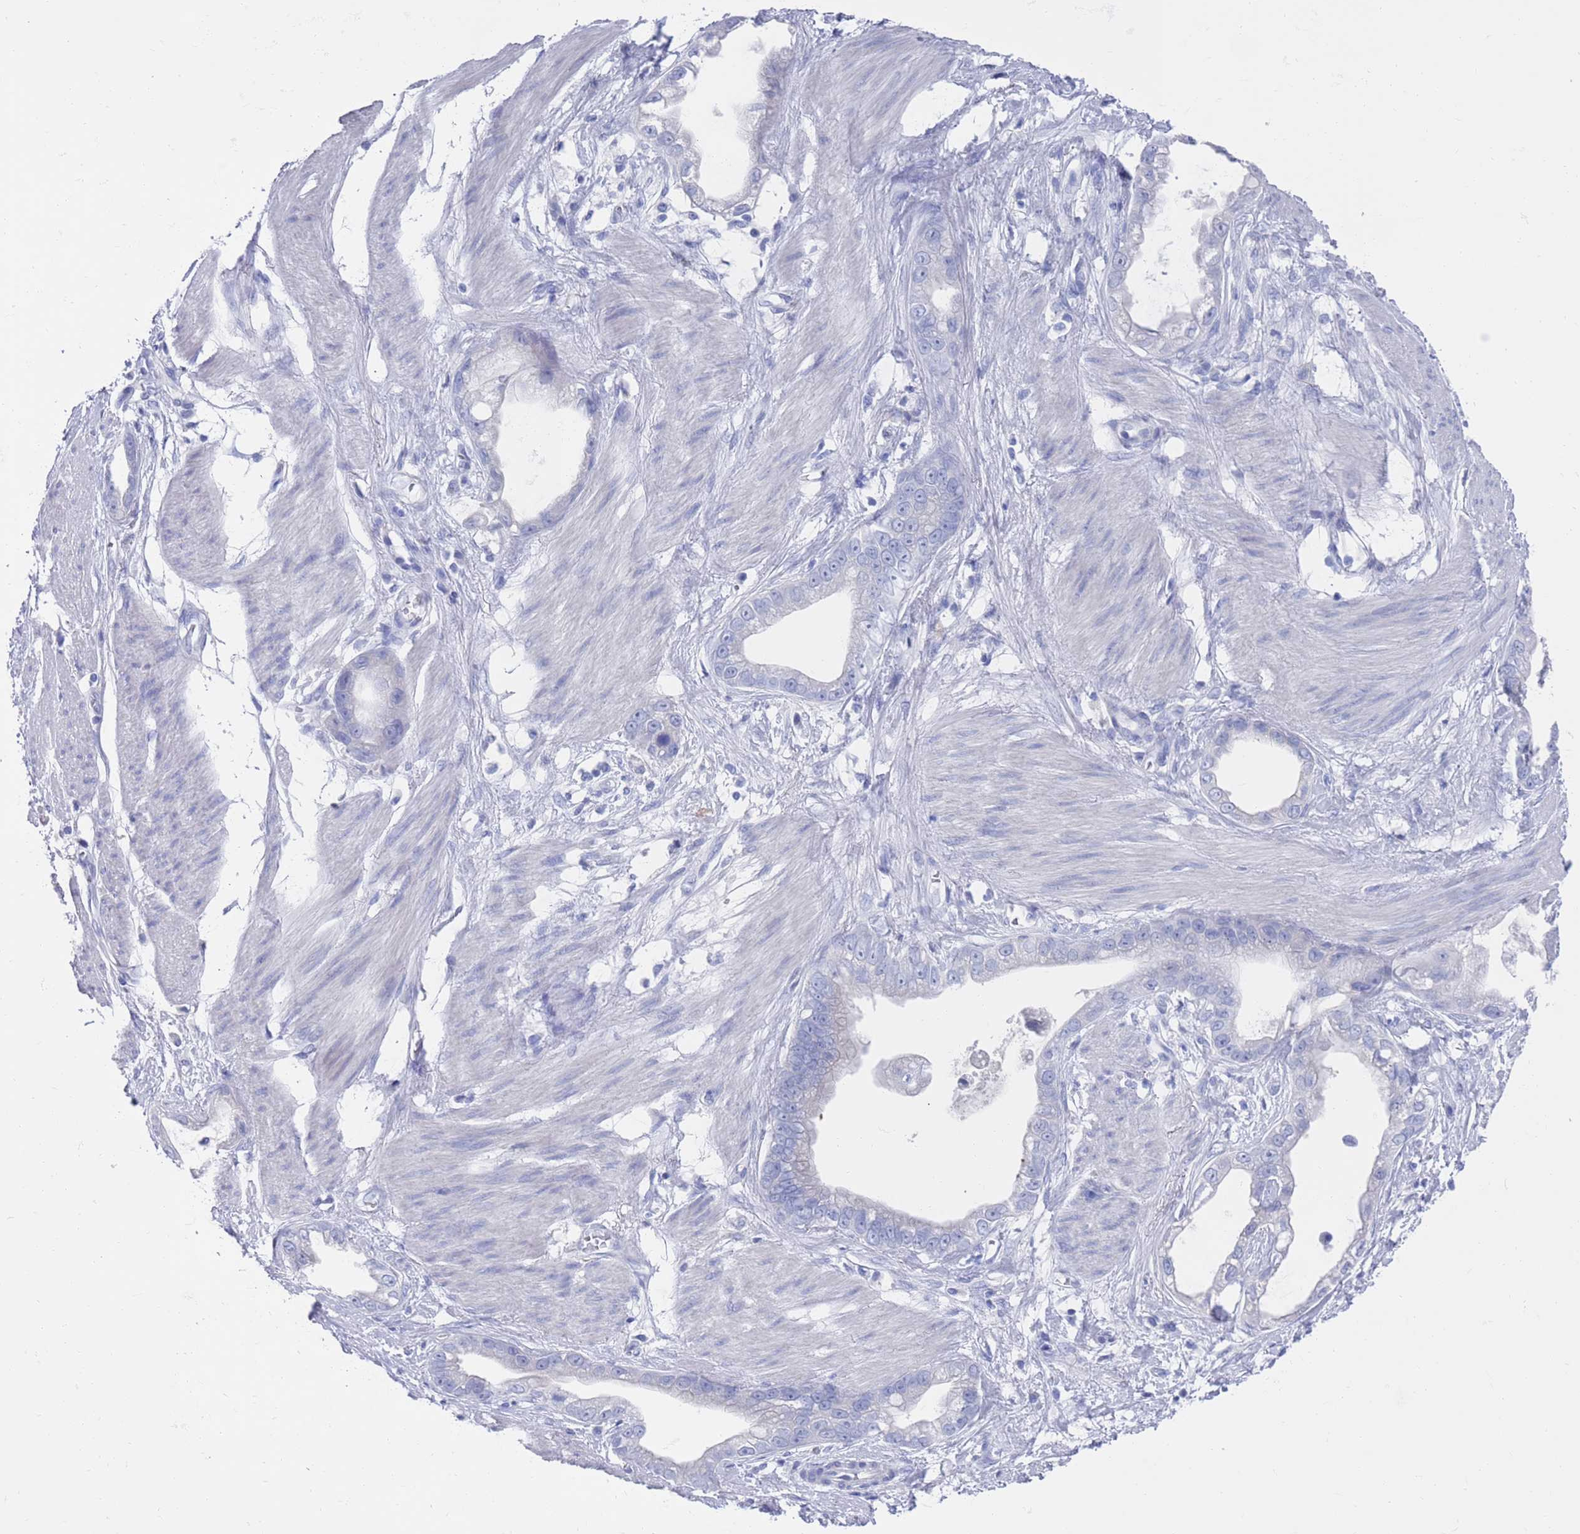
{"staining": {"intensity": "negative", "quantity": "none", "location": "none"}, "tissue": "stomach cancer", "cell_type": "Tumor cells", "image_type": "cancer", "snomed": [{"axis": "morphology", "description": "Adenocarcinoma, NOS"}, {"axis": "topography", "description": "Stomach"}], "caption": "A high-resolution photomicrograph shows immunohistochemistry staining of stomach adenocarcinoma, which reveals no significant expression in tumor cells. Brightfield microscopy of IHC stained with DAB (brown) and hematoxylin (blue), captured at high magnification.", "gene": "MTMR2", "patient": {"sex": "male", "age": 55}}